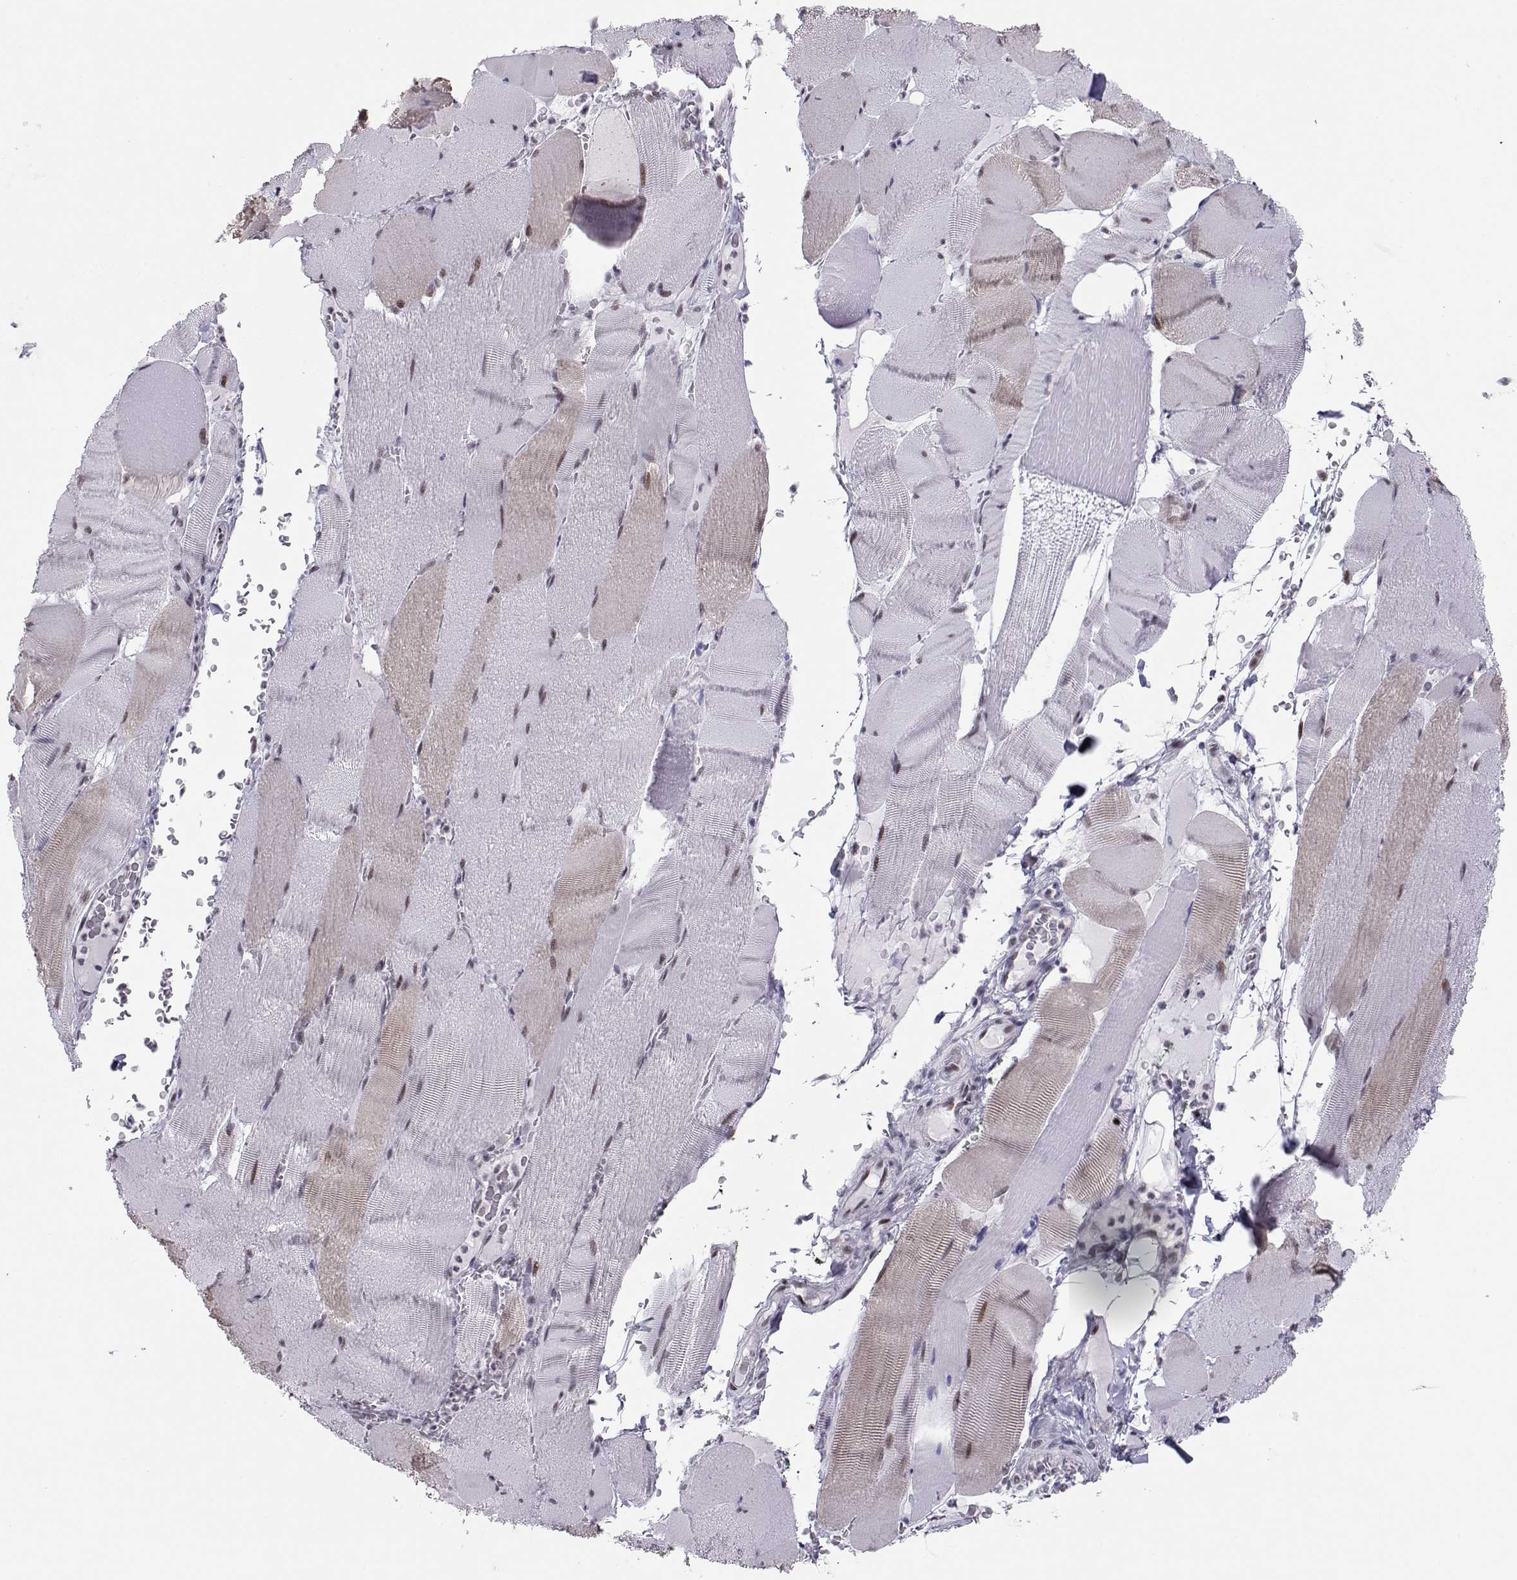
{"staining": {"intensity": "moderate", "quantity": "<25%", "location": "nuclear"}, "tissue": "skeletal muscle", "cell_type": "Myocytes", "image_type": "normal", "snomed": [{"axis": "morphology", "description": "Normal tissue, NOS"}, {"axis": "topography", "description": "Skeletal muscle"}], "caption": "A photomicrograph of skeletal muscle stained for a protein demonstrates moderate nuclear brown staining in myocytes.", "gene": "SIX6", "patient": {"sex": "male", "age": 56}}